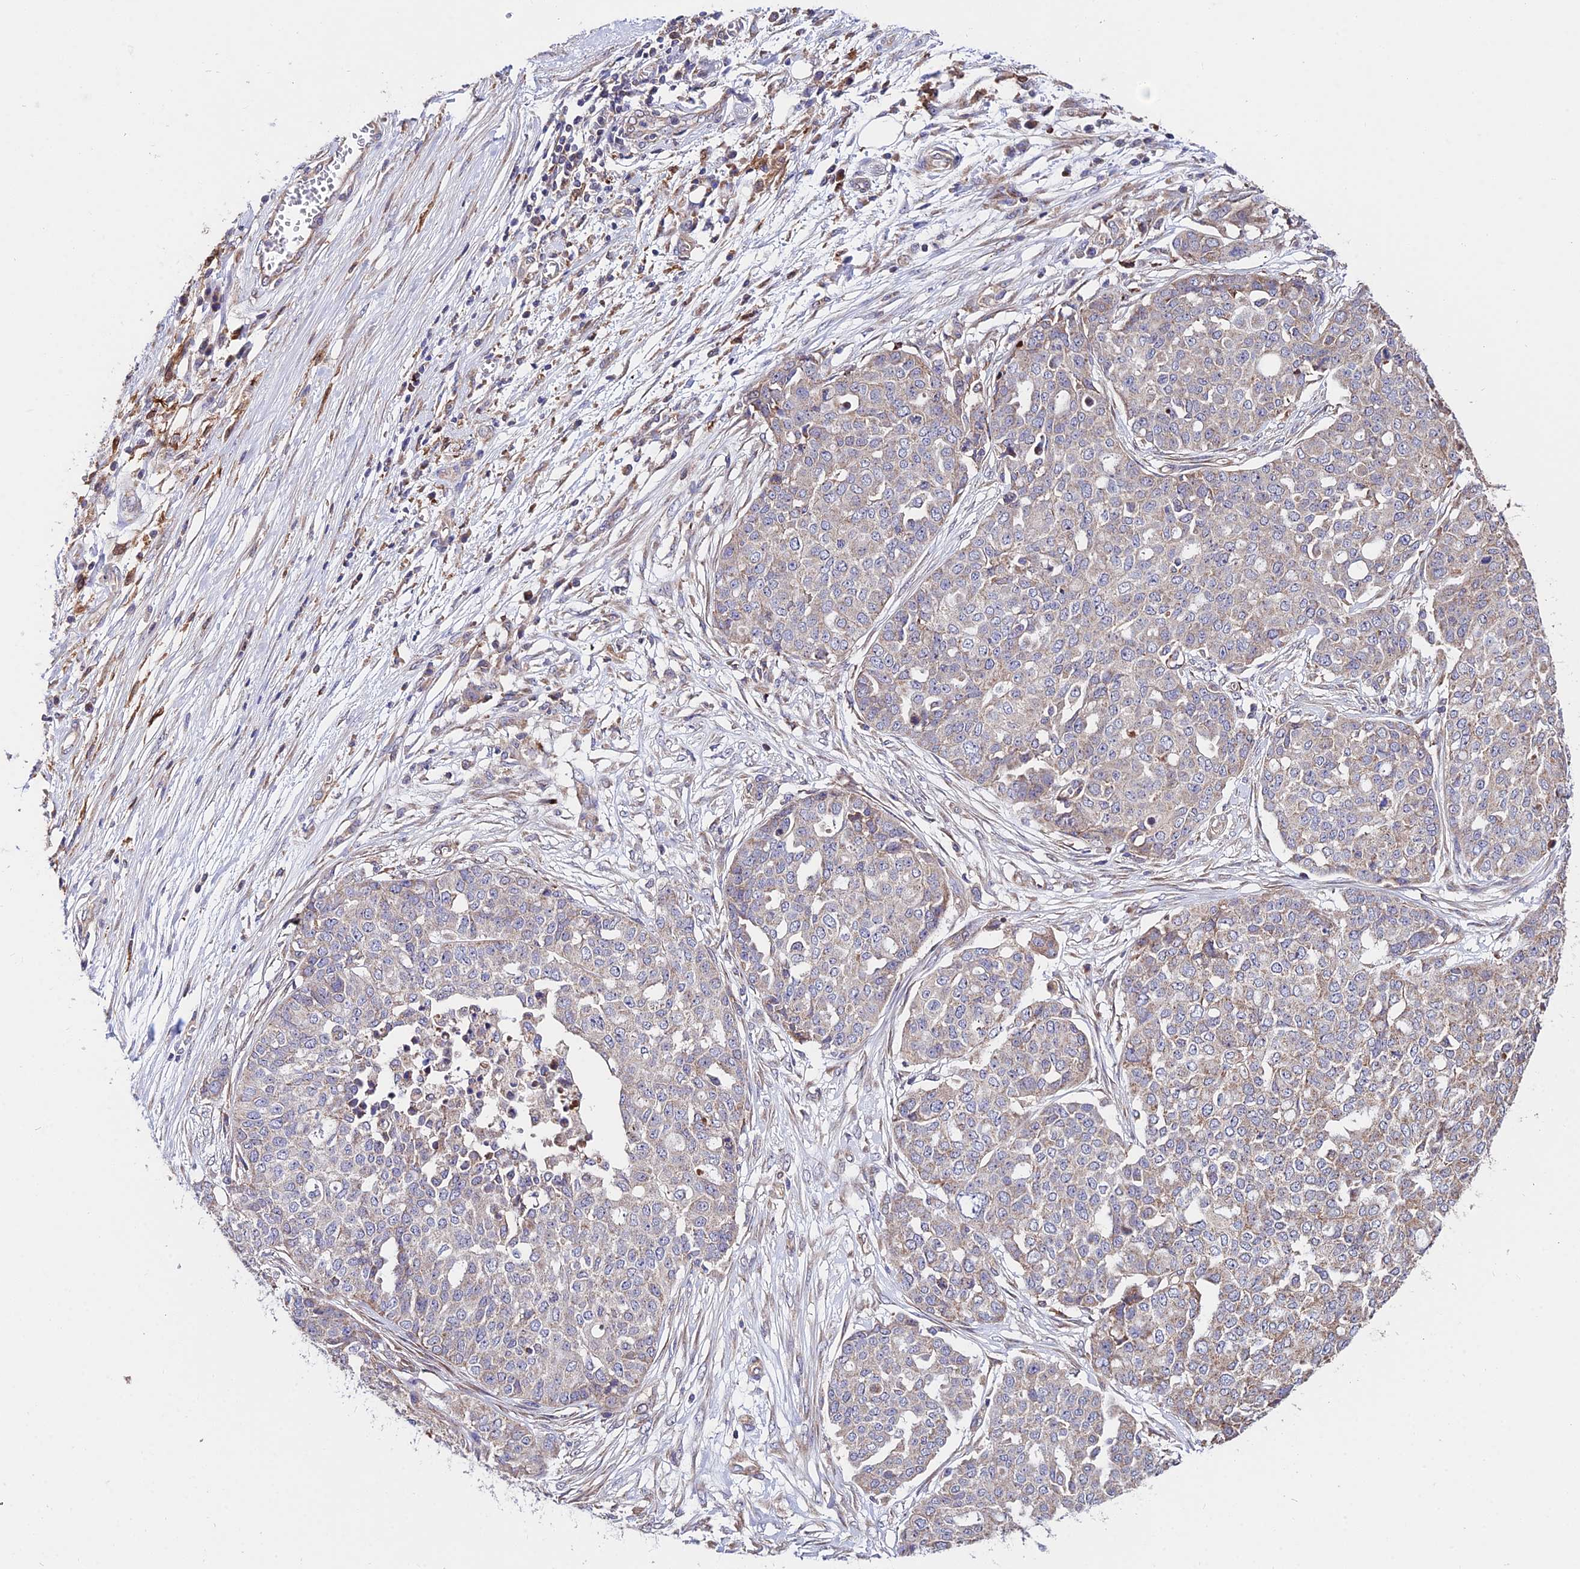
{"staining": {"intensity": "weak", "quantity": "<25%", "location": "cytoplasmic/membranous"}, "tissue": "ovarian cancer", "cell_type": "Tumor cells", "image_type": "cancer", "snomed": [{"axis": "morphology", "description": "Cystadenocarcinoma, serous, NOS"}, {"axis": "topography", "description": "Soft tissue"}, {"axis": "topography", "description": "Ovary"}], "caption": "Ovarian cancer stained for a protein using immunohistochemistry reveals no expression tumor cells.", "gene": "CDC37L1", "patient": {"sex": "female", "age": 57}}